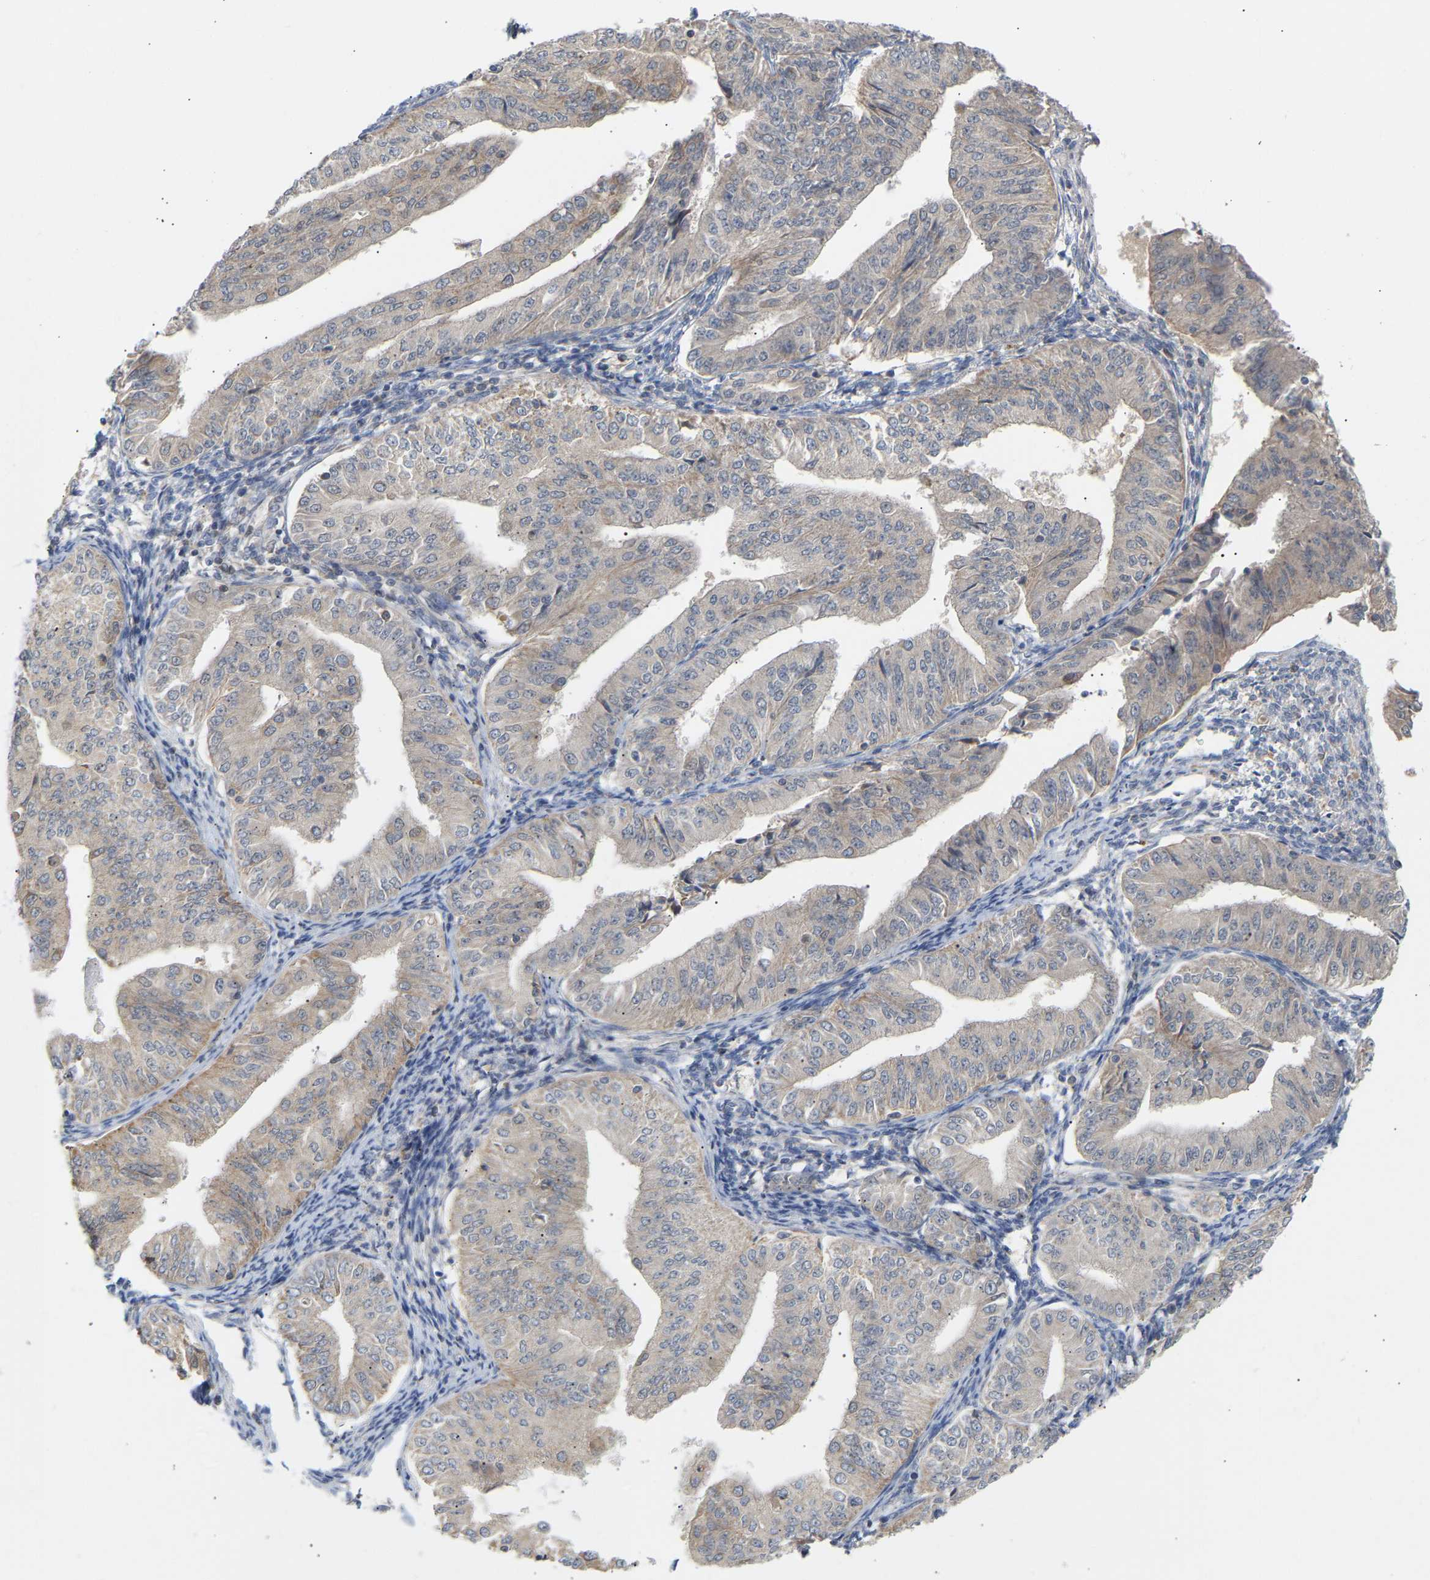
{"staining": {"intensity": "weak", "quantity": "<25%", "location": "cytoplasmic/membranous"}, "tissue": "endometrial cancer", "cell_type": "Tumor cells", "image_type": "cancer", "snomed": [{"axis": "morphology", "description": "Normal tissue, NOS"}, {"axis": "morphology", "description": "Adenocarcinoma, NOS"}, {"axis": "topography", "description": "Endometrium"}], "caption": "A photomicrograph of adenocarcinoma (endometrial) stained for a protein exhibits no brown staining in tumor cells.", "gene": "TPMT", "patient": {"sex": "female", "age": 53}}